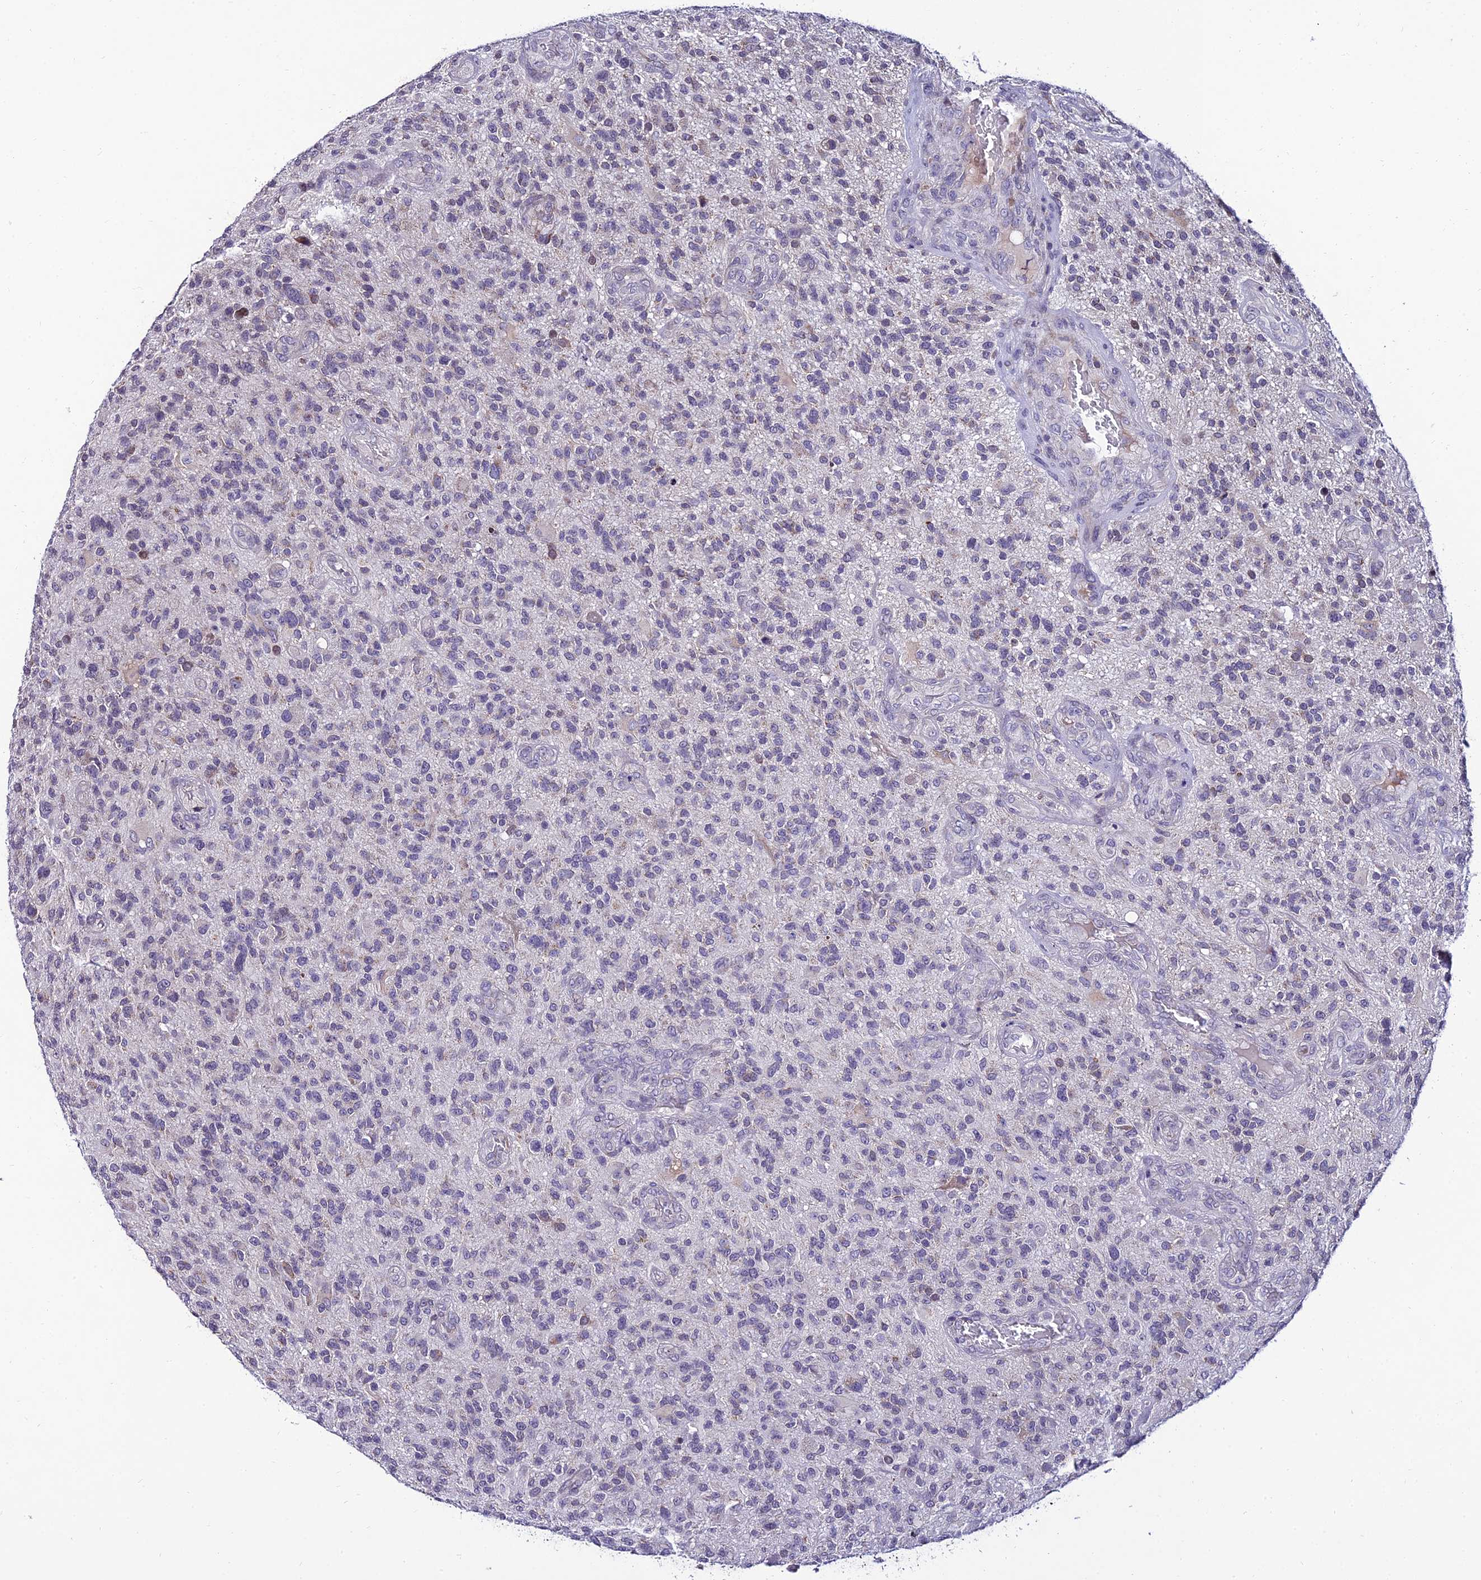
{"staining": {"intensity": "negative", "quantity": "none", "location": "none"}, "tissue": "glioma", "cell_type": "Tumor cells", "image_type": "cancer", "snomed": [{"axis": "morphology", "description": "Glioma, malignant, High grade"}, {"axis": "topography", "description": "Brain"}], "caption": "Glioma was stained to show a protein in brown. There is no significant expression in tumor cells.", "gene": "CDNF", "patient": {"sex": "male", "age": 47}}